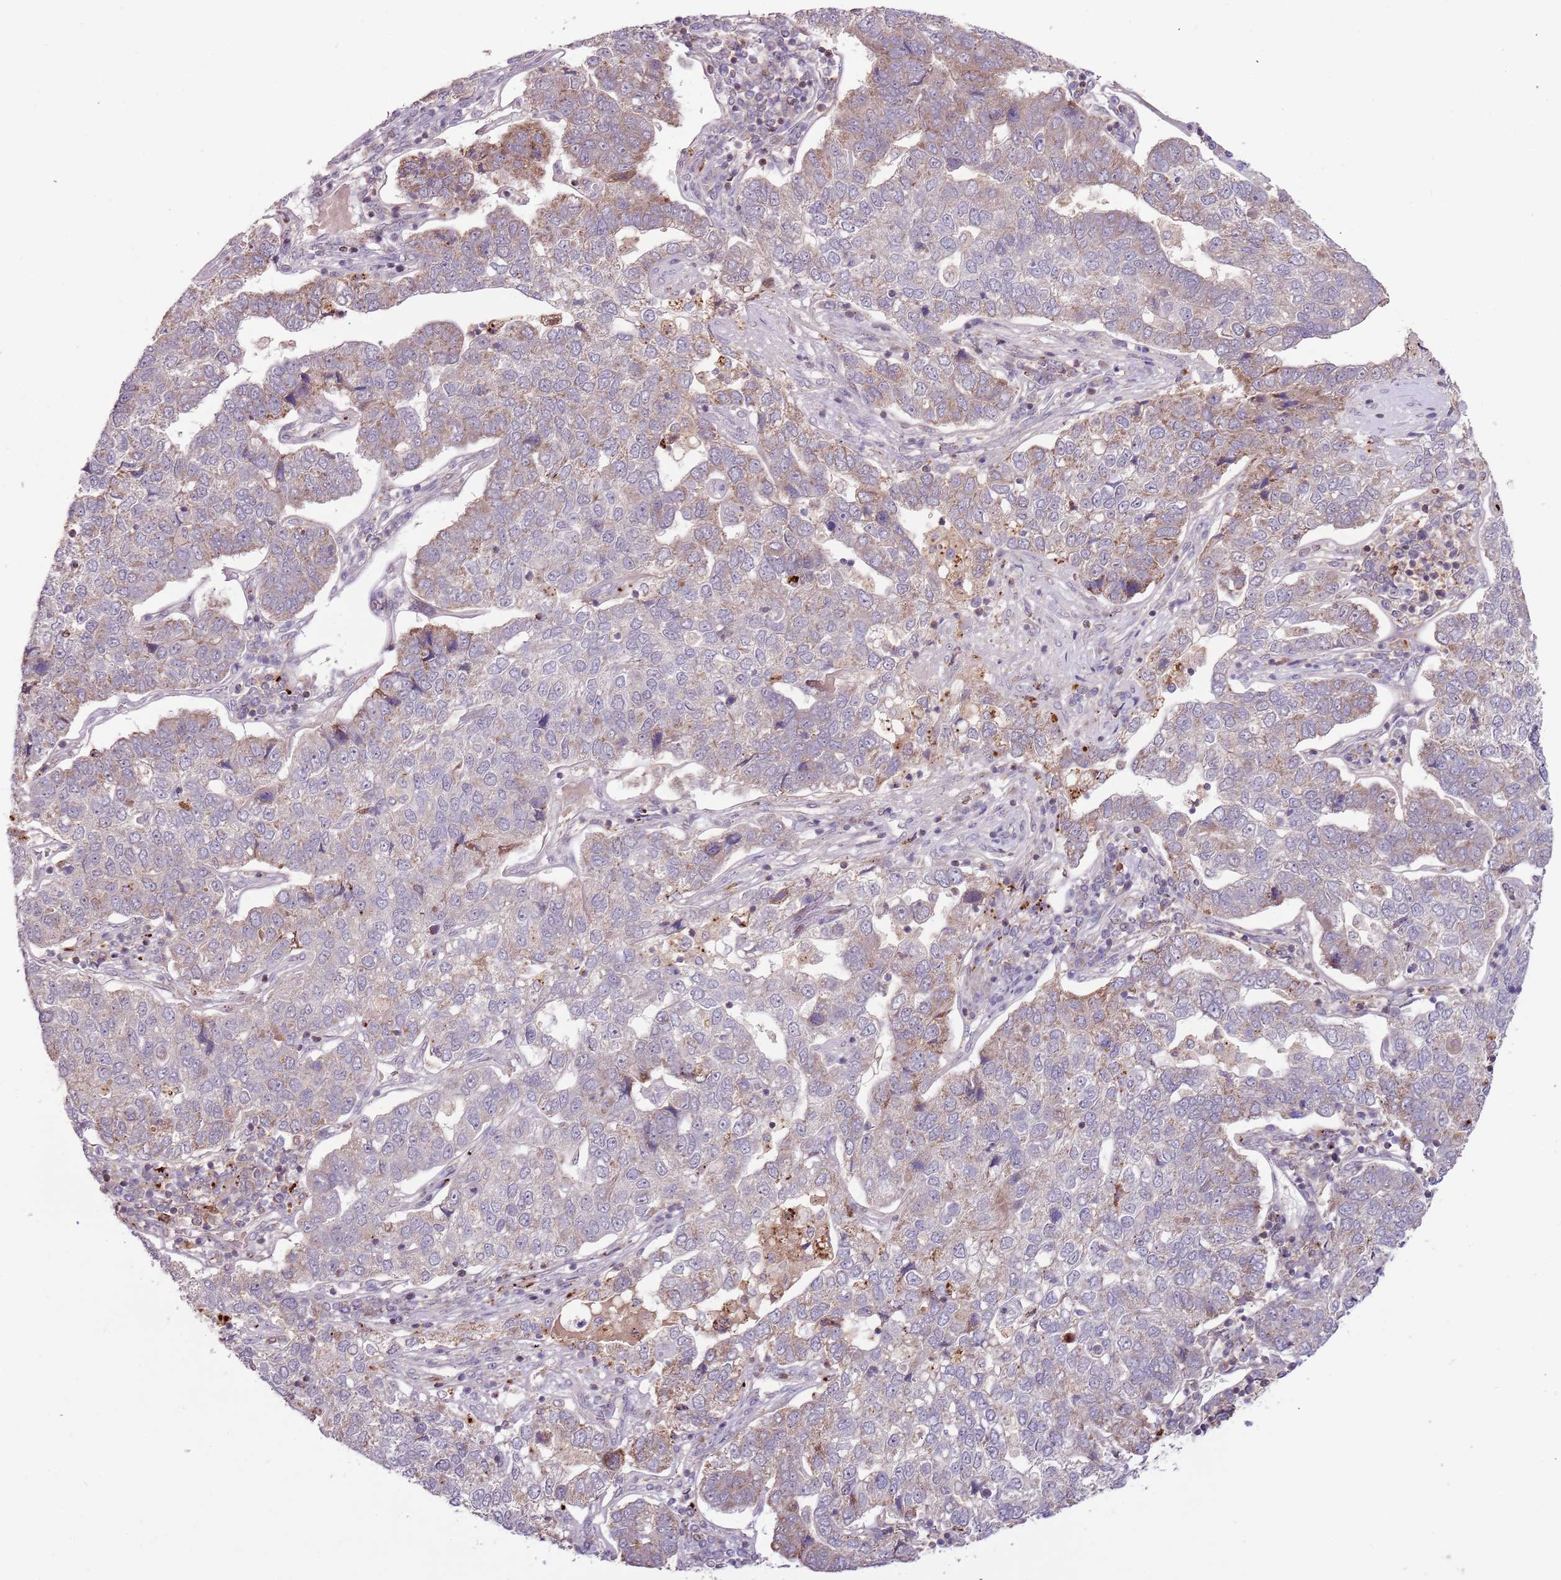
{"staining": {"intensity": "moderate", "quantity": "<25%", "location": "cytoplasmic/membranous"}, "tissue": "pancreatic cancer", "cell_type": "Tumor cells", "image_type": "cancer", "snomed": [{"axis": "morphology", "description": "Adenocarcinoma, NOS"}, {"axis": "topography", "description": "Pancreas"}], "caption": "Brown immunohistochemical staining in human pancreatic cancer (adenocarcinoma) exhibits moderate cytoplasmic/membranous staining in approximately <25% of tumor cells. (Brightfield microscopy of DAB IHC at high magnification).", "gene": "ULK3", "patient": {"sex": "female", "age": 61}}